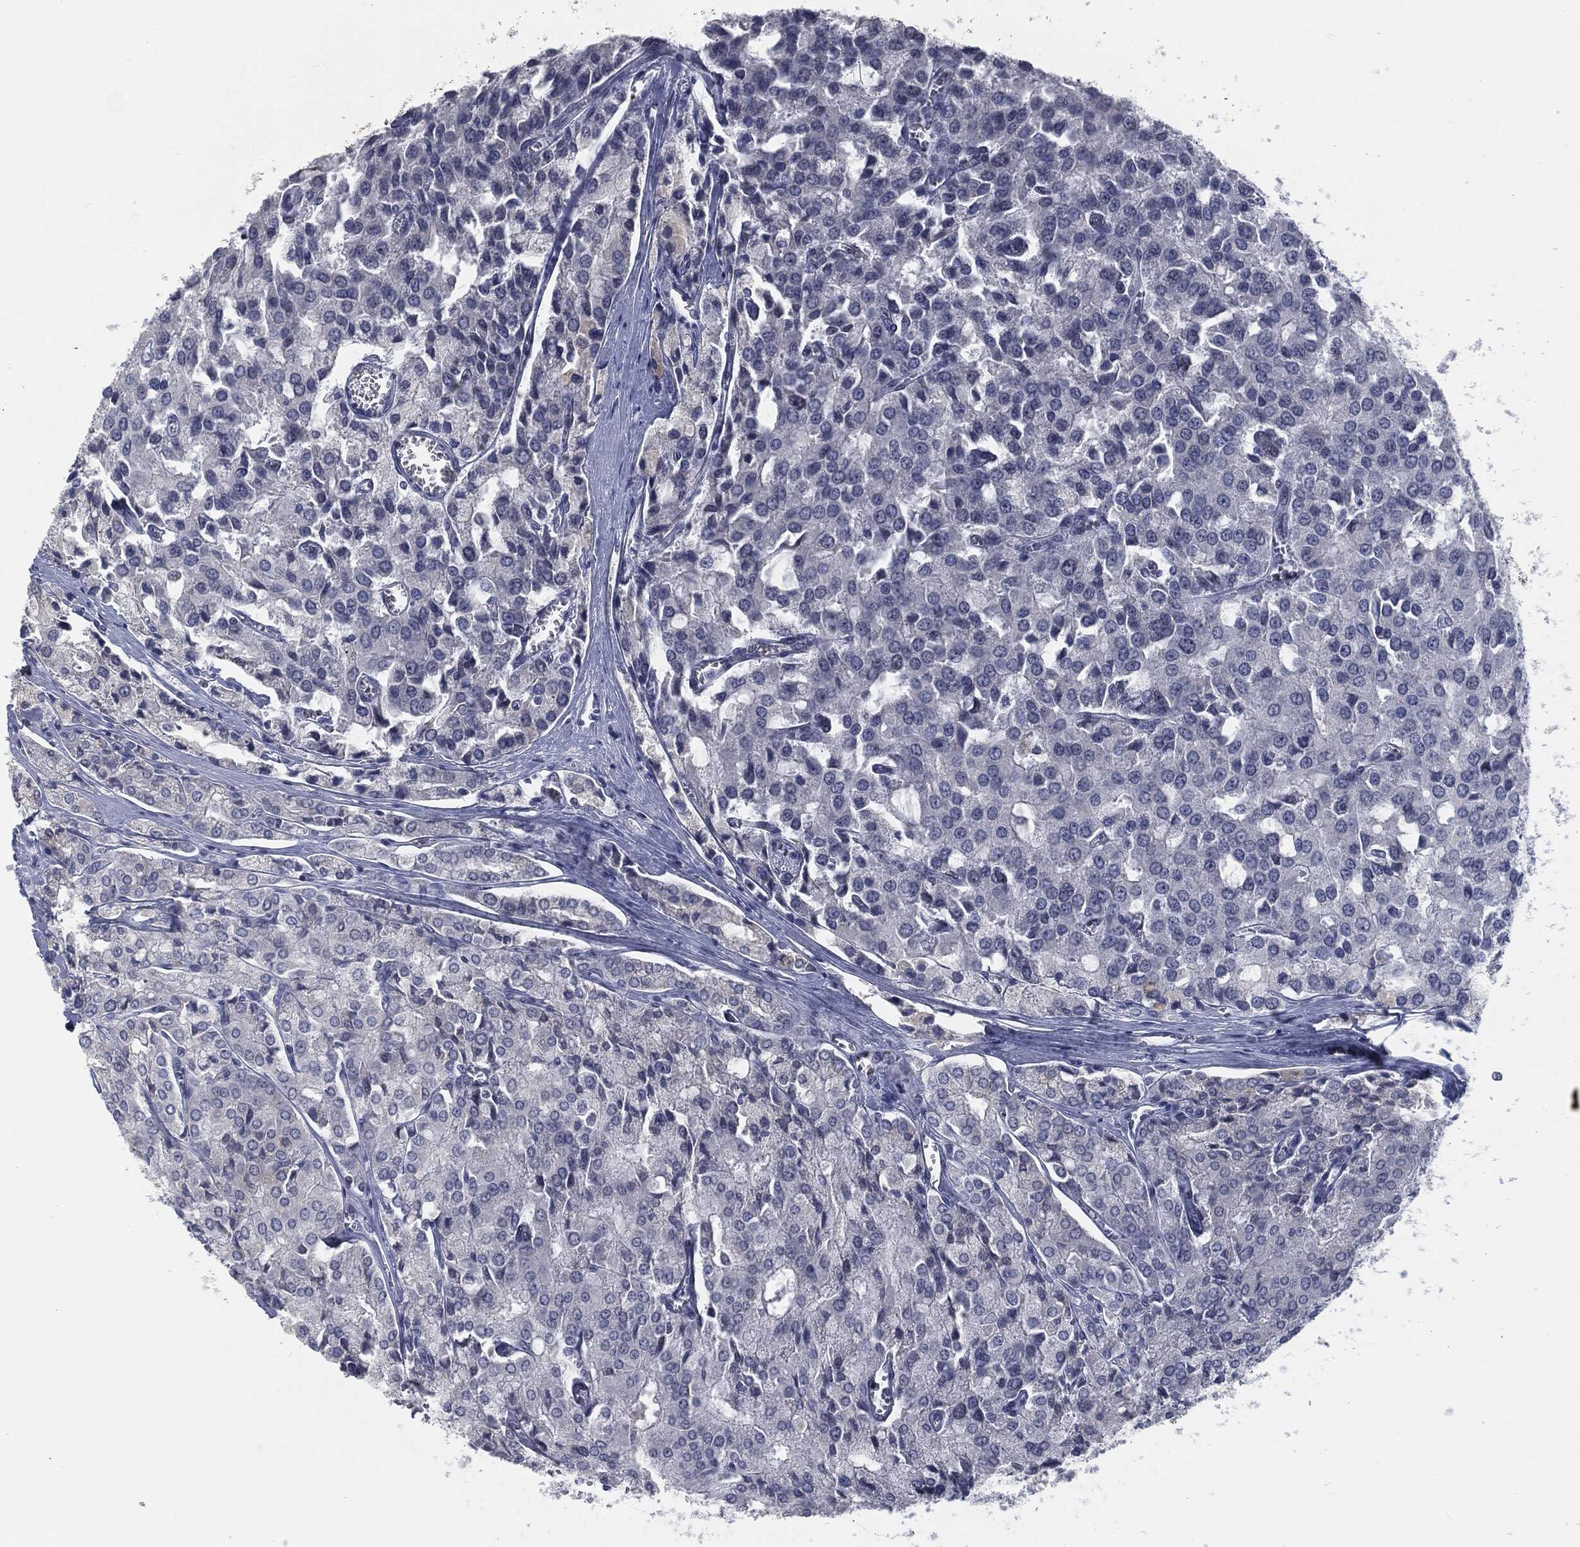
{"staining": {"intensity": "negative", "quantity": "none", "location": "none"}, "tissue": "prostate cancer", "cell_type": "Tumor cells", "image_type": "cancer", "snomed": [{"axis": "morphology", "description": "Adenocarcinoma, NOS"}, {"axis": "topography", "description": "Prostate and seminal vesicle, NOS"}, {"axis": "topography", "description": "Prostate"}], "caption": "Tumor cells are negative for brown protein staining in prostate cancer.", "gene": "PROM1", "patient": {"sex": "male", "age": 67}}